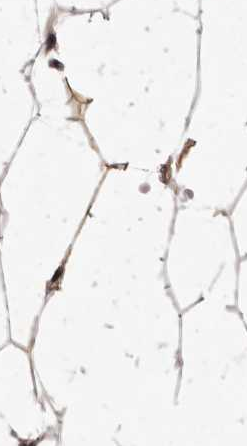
{"staining": {"intensity": "moderate", "quantity": ">75%", "location": "cytoplasmic/membranous"}, "tissue": "adipose tissue", "cell_type": "Adipocytes", "image_type": "normal", "snomed": [{"axis": "morphology", "description": "Normal tissue, NOS"}, {"axis": "topography", "description": "Breast"}], "caption": "Protein staining of normal adipose tissue displays moderate cytoplasmic/membranous staining in about >75% of adipocytes.", "gene": "BUD31", "patient": {"sex": "female", "age": 23}}